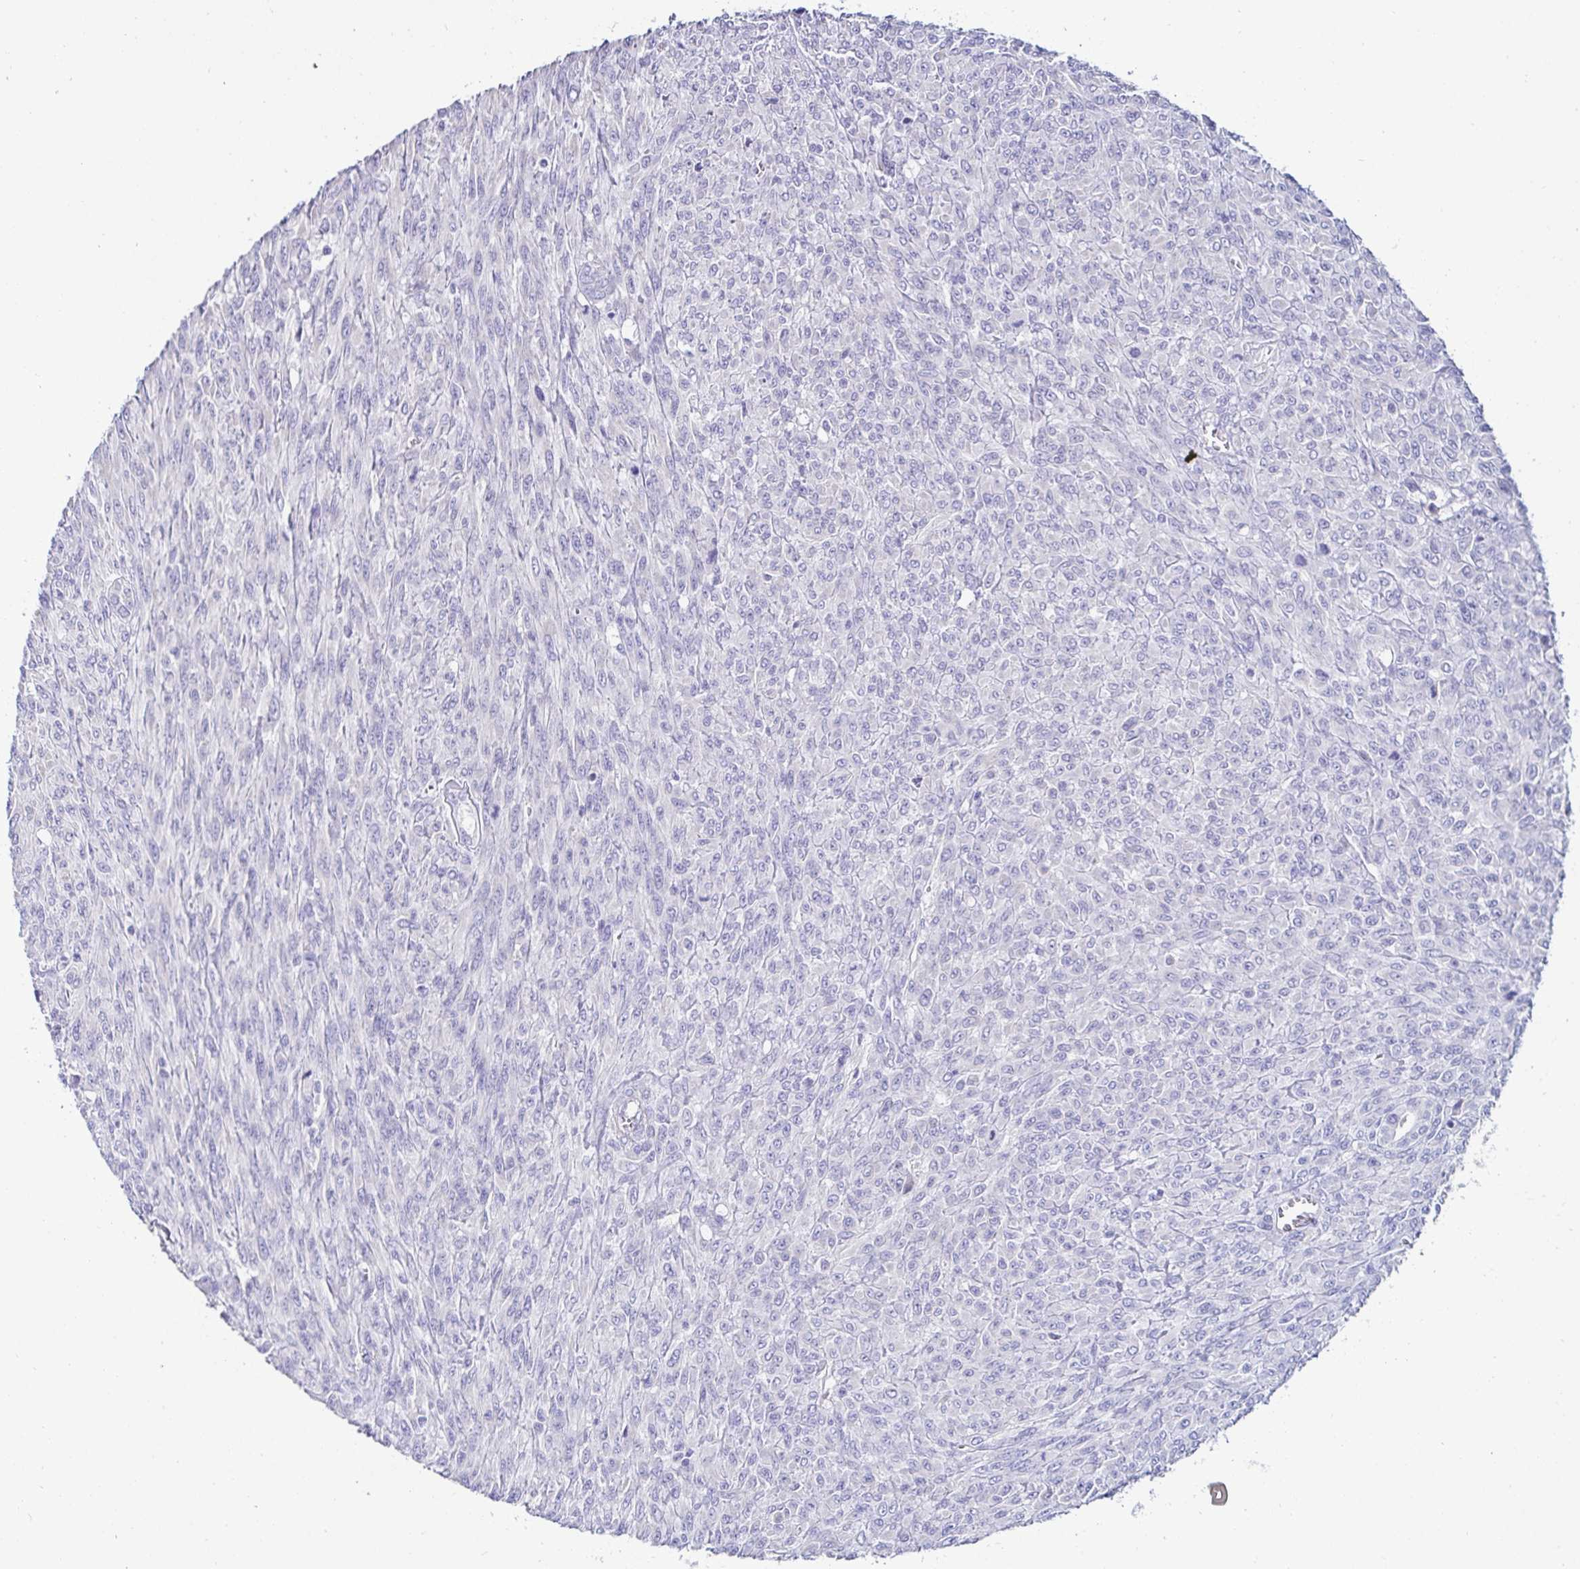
{"staining": {"intensity": "negative", "quantity": "none", "location": "none"}, "tissue": "renal cancer", "cell_type": "Tumor cells", "image_type": "cancer", "snomed": [{"axis": "morphology", "description": "Adenocarcinoma, NOS"}, {"axis": "topography", "description": "Kidney"}], "caption": "This photomicrograph is of renal cancer stained with immunohistochemistry (IHC) to label a protein in brown with the nuclei are counter-stained blue. There is no positivity in tumor cells.", "gene": "C4orf17", "patient": {"sex": "male", "age": 58}}